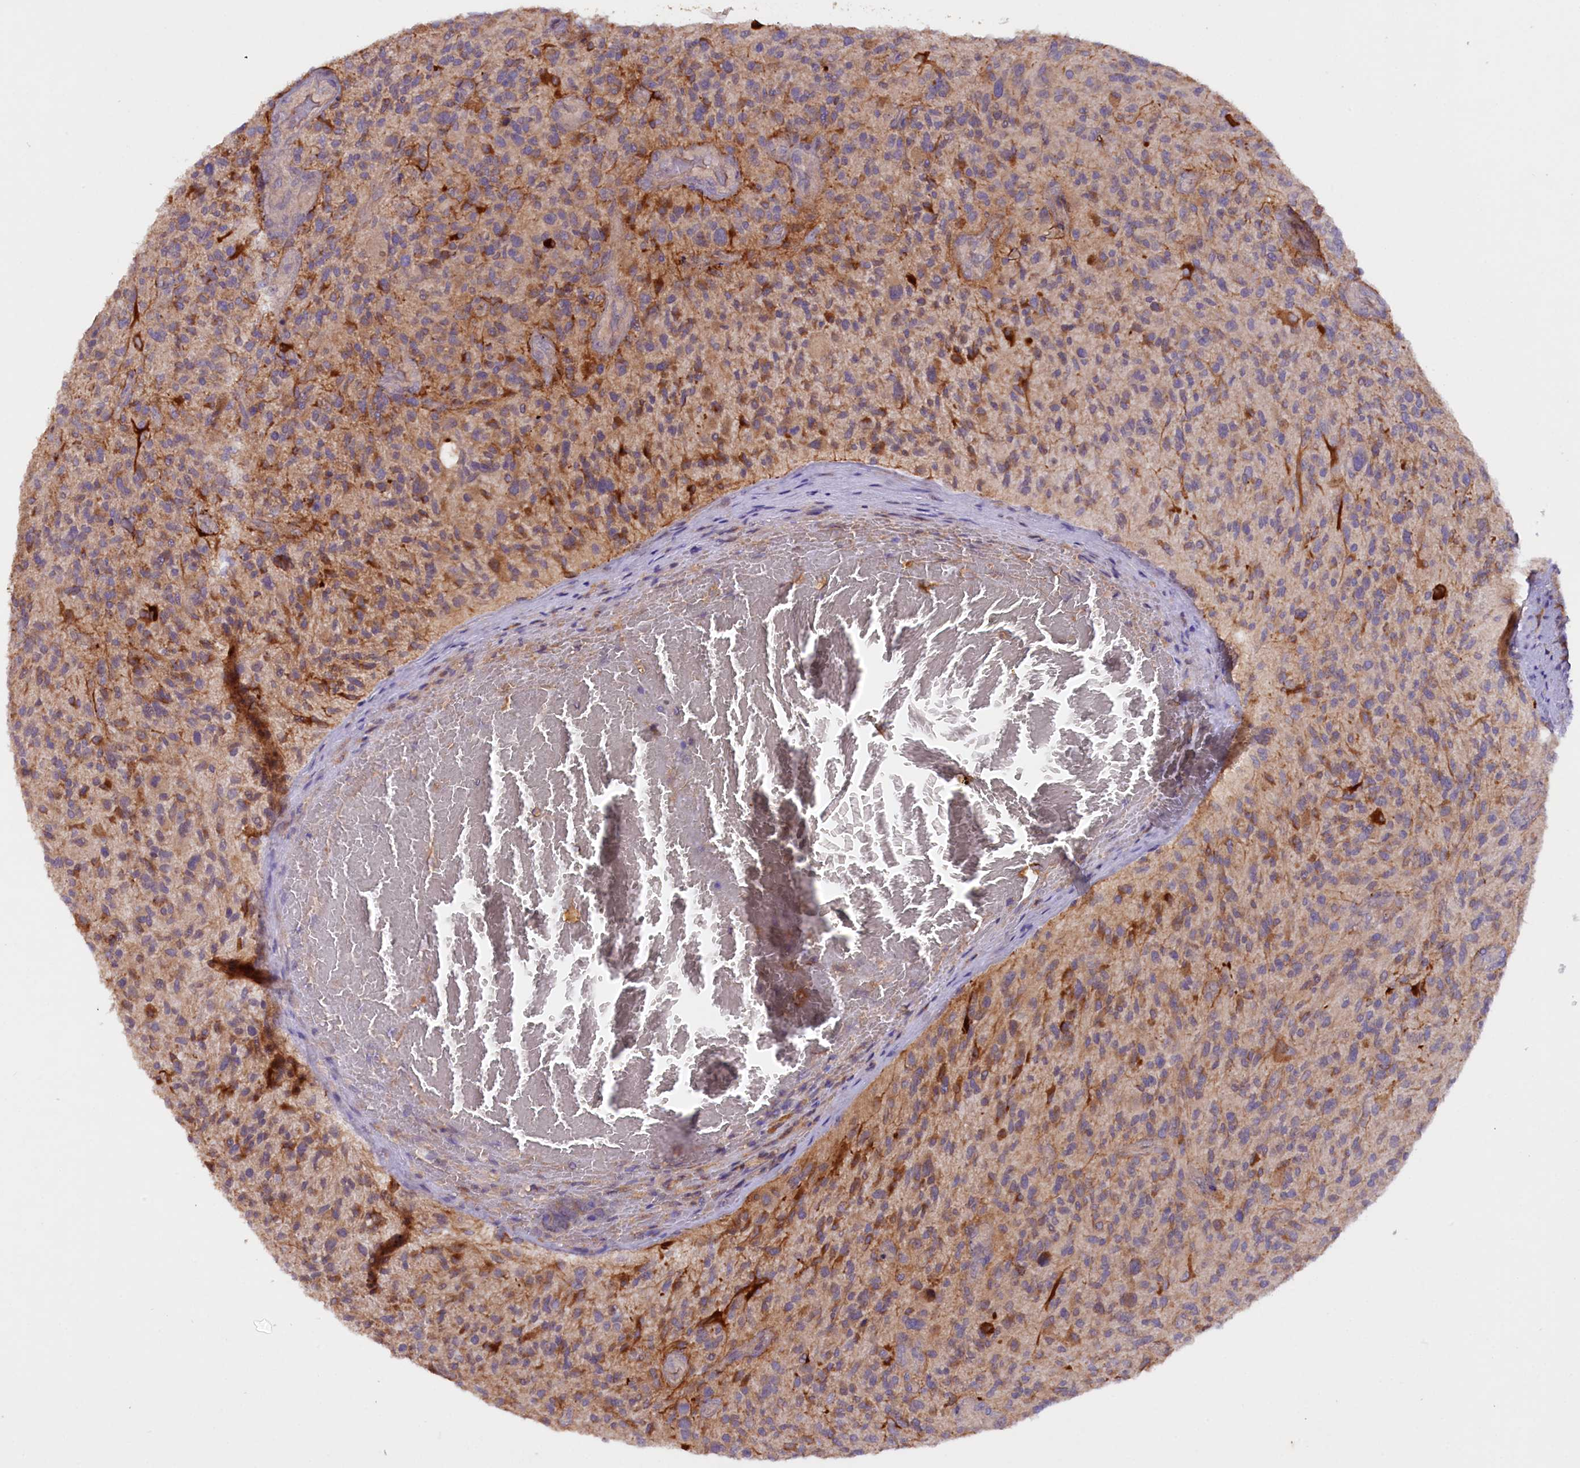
{"staining": {"intensity": "weak", "quantity": "<25%", "location": "cytoplasmic/membranous"}, "tissue": "glioma", "cell_type": "Tumor cells", "image_type": "cancer", "snomed": [{"axis": "morphology", "description": "Glioma, malignant, High grade"}, {"axis": "topography", "description": "Brain"}], "caption": "Malignant high-grade glioma was stained to show a protein in brown. There is no significant expression in tumor cells.", "gene": "ETFBKMT", "patient": {"sex": "male", "age": 47}}